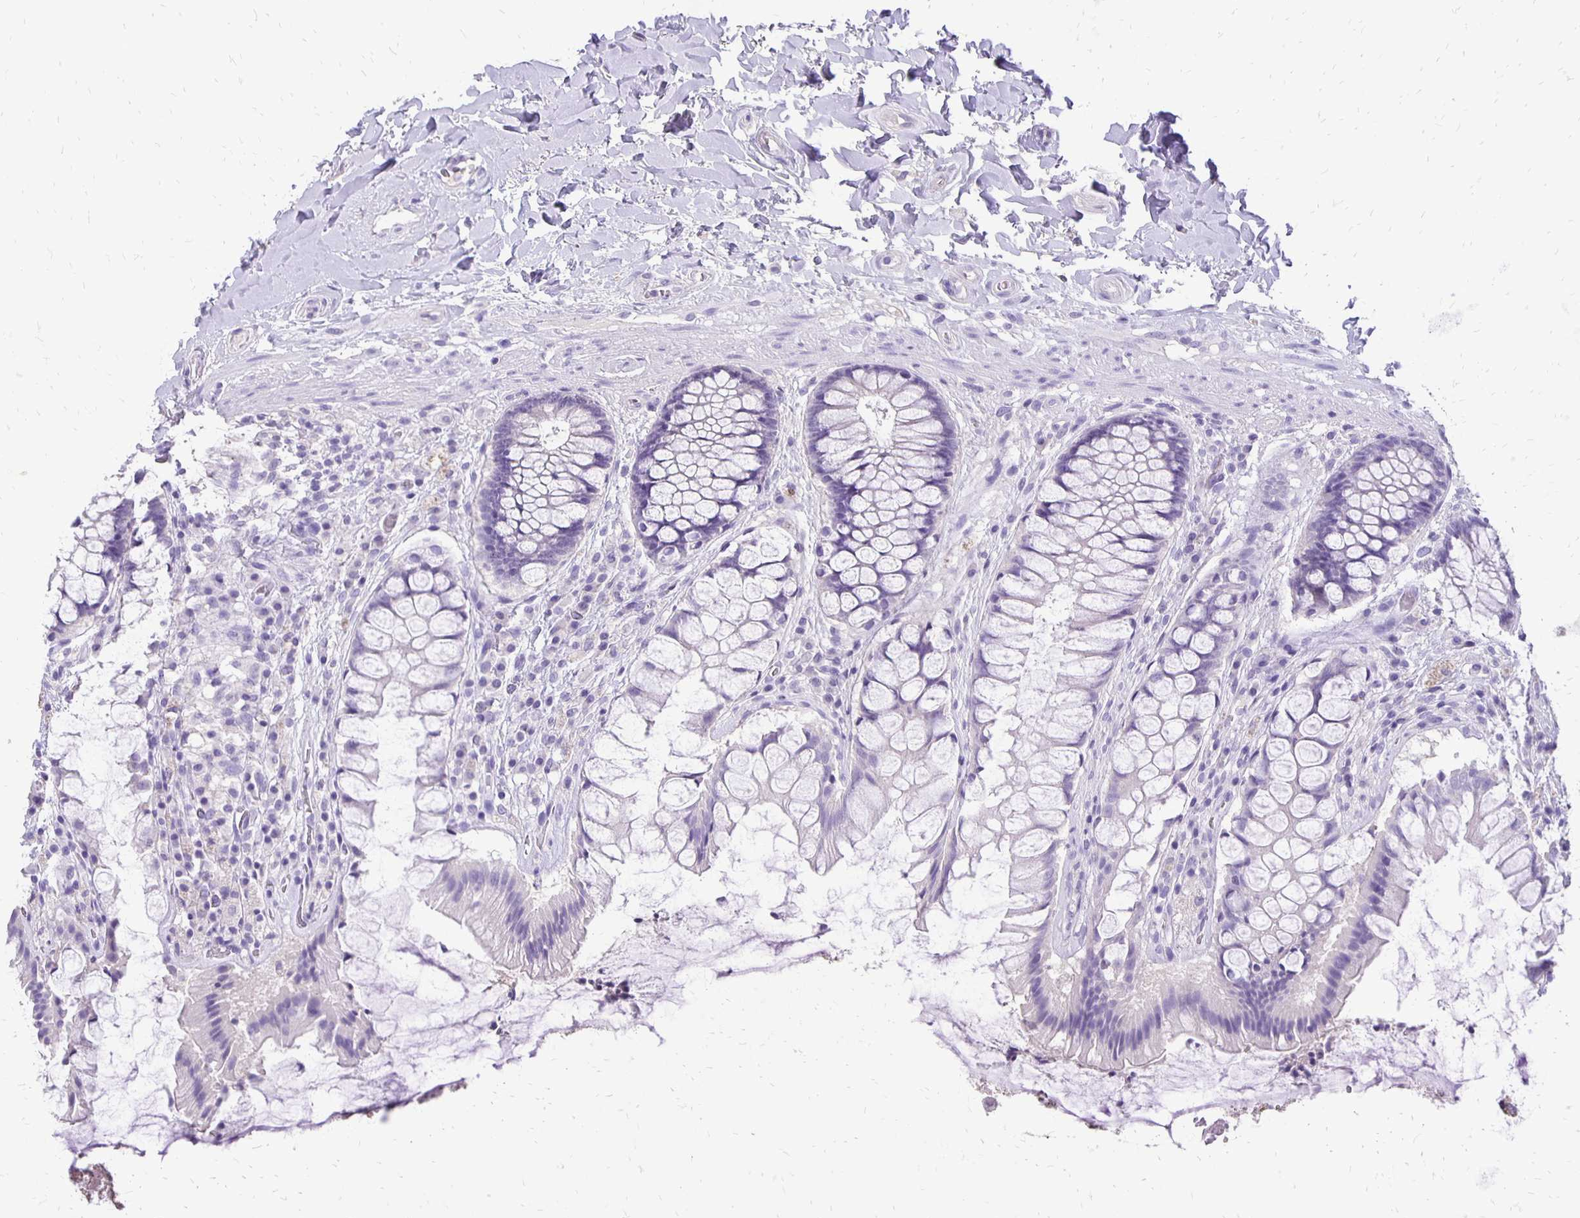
{"staining": {"intensity": "negative", "quantity": "none", "location": "none"}, "tissue": "rectum", "cell_type": "Glandular cells", "image_type": "normal", "snomed": [{"axis": "morphology", "description": "Normal tissue, NOS"}, {"axis": "topography", "description": "Rectum"}], "caption": "A photomicrograph of human rectum is negative for staining in glandular cells.", "gene": "ANKRD45", "patient": {"sex": "female", "age": 58}}